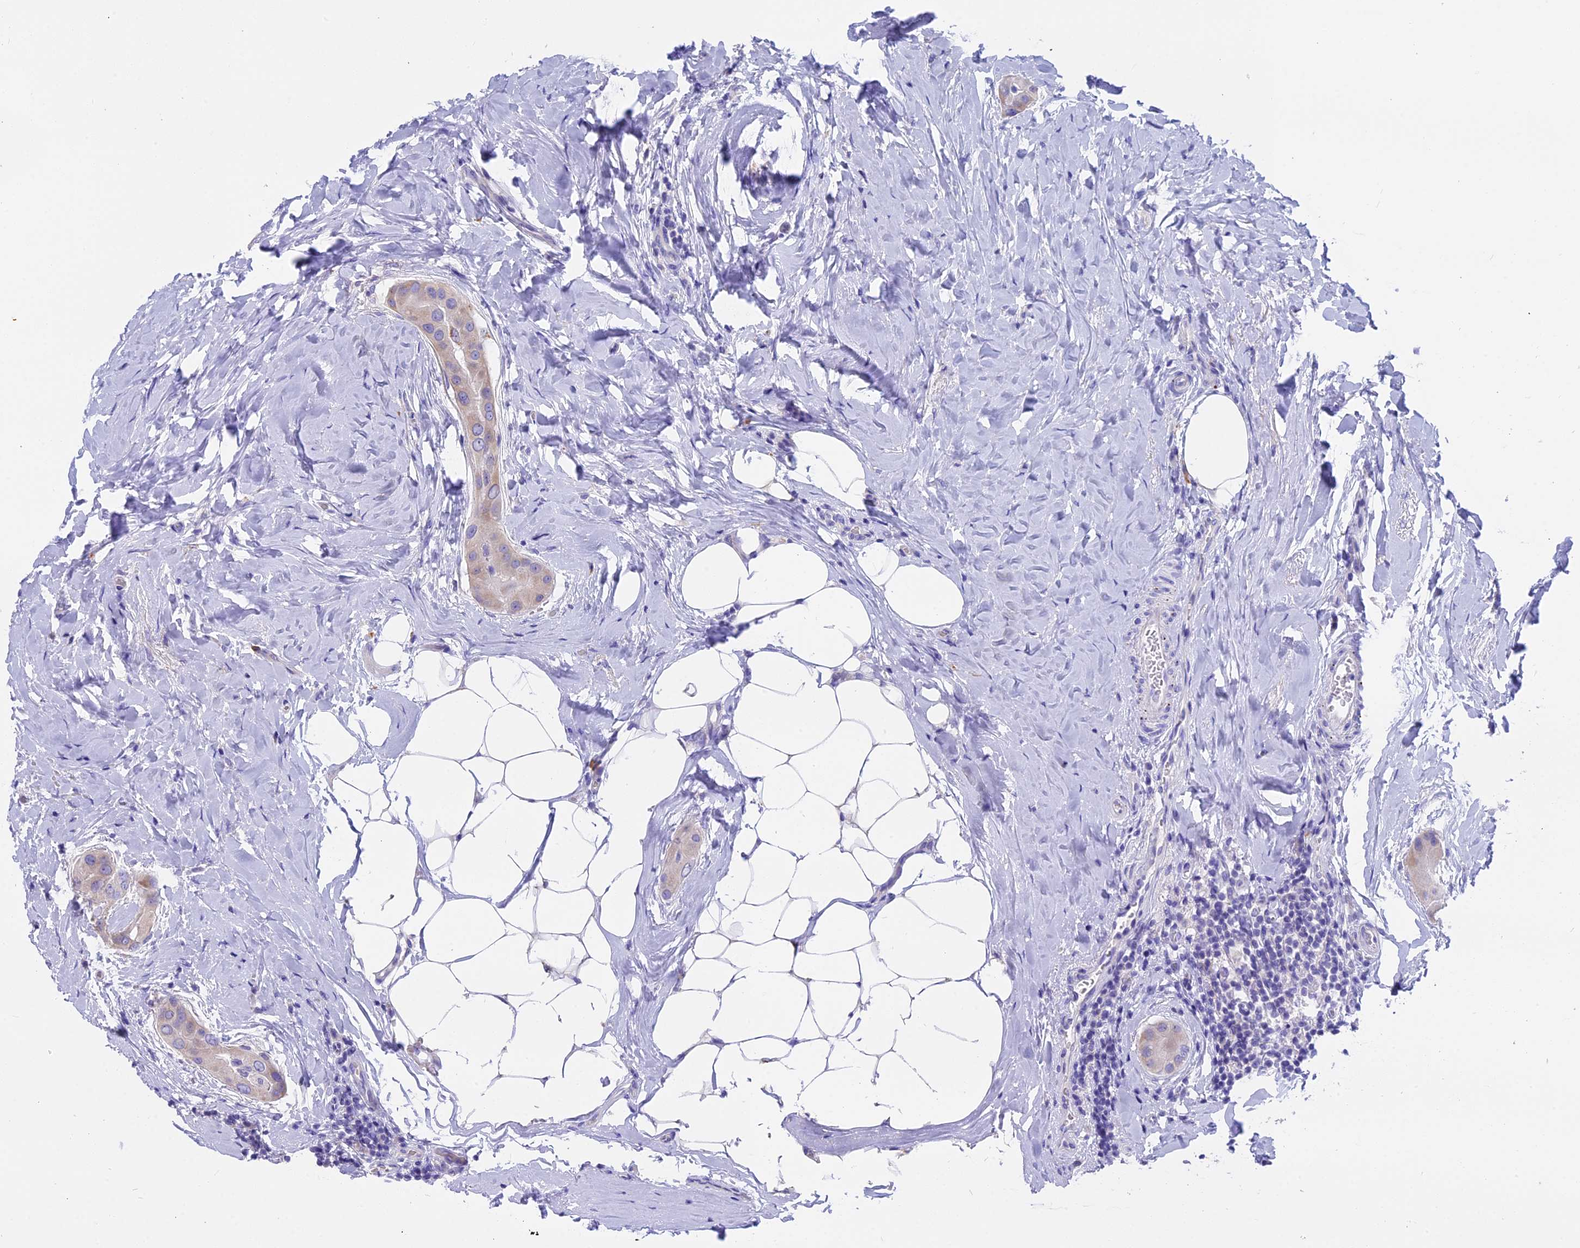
{"staining": {"intensity": "weak", "quantity": "<25%", "location": "cytoplasmic/membranous"}, "tissue": "thyroid cancer", "cell_type": "Tumor cells", "image_type": "cancer", "snomed": [{"axis": "morphology", "description": "Papillary adenocarcinoma, NOS"}, {"axis": "topography", "description": "Thyroid gland"}], "caption": "Micrograph shows no significant protein positivity in tumor cells of thyroid cancer.", "gene": "LYPD6", "patient": {"sex": "male", "age": 33}}